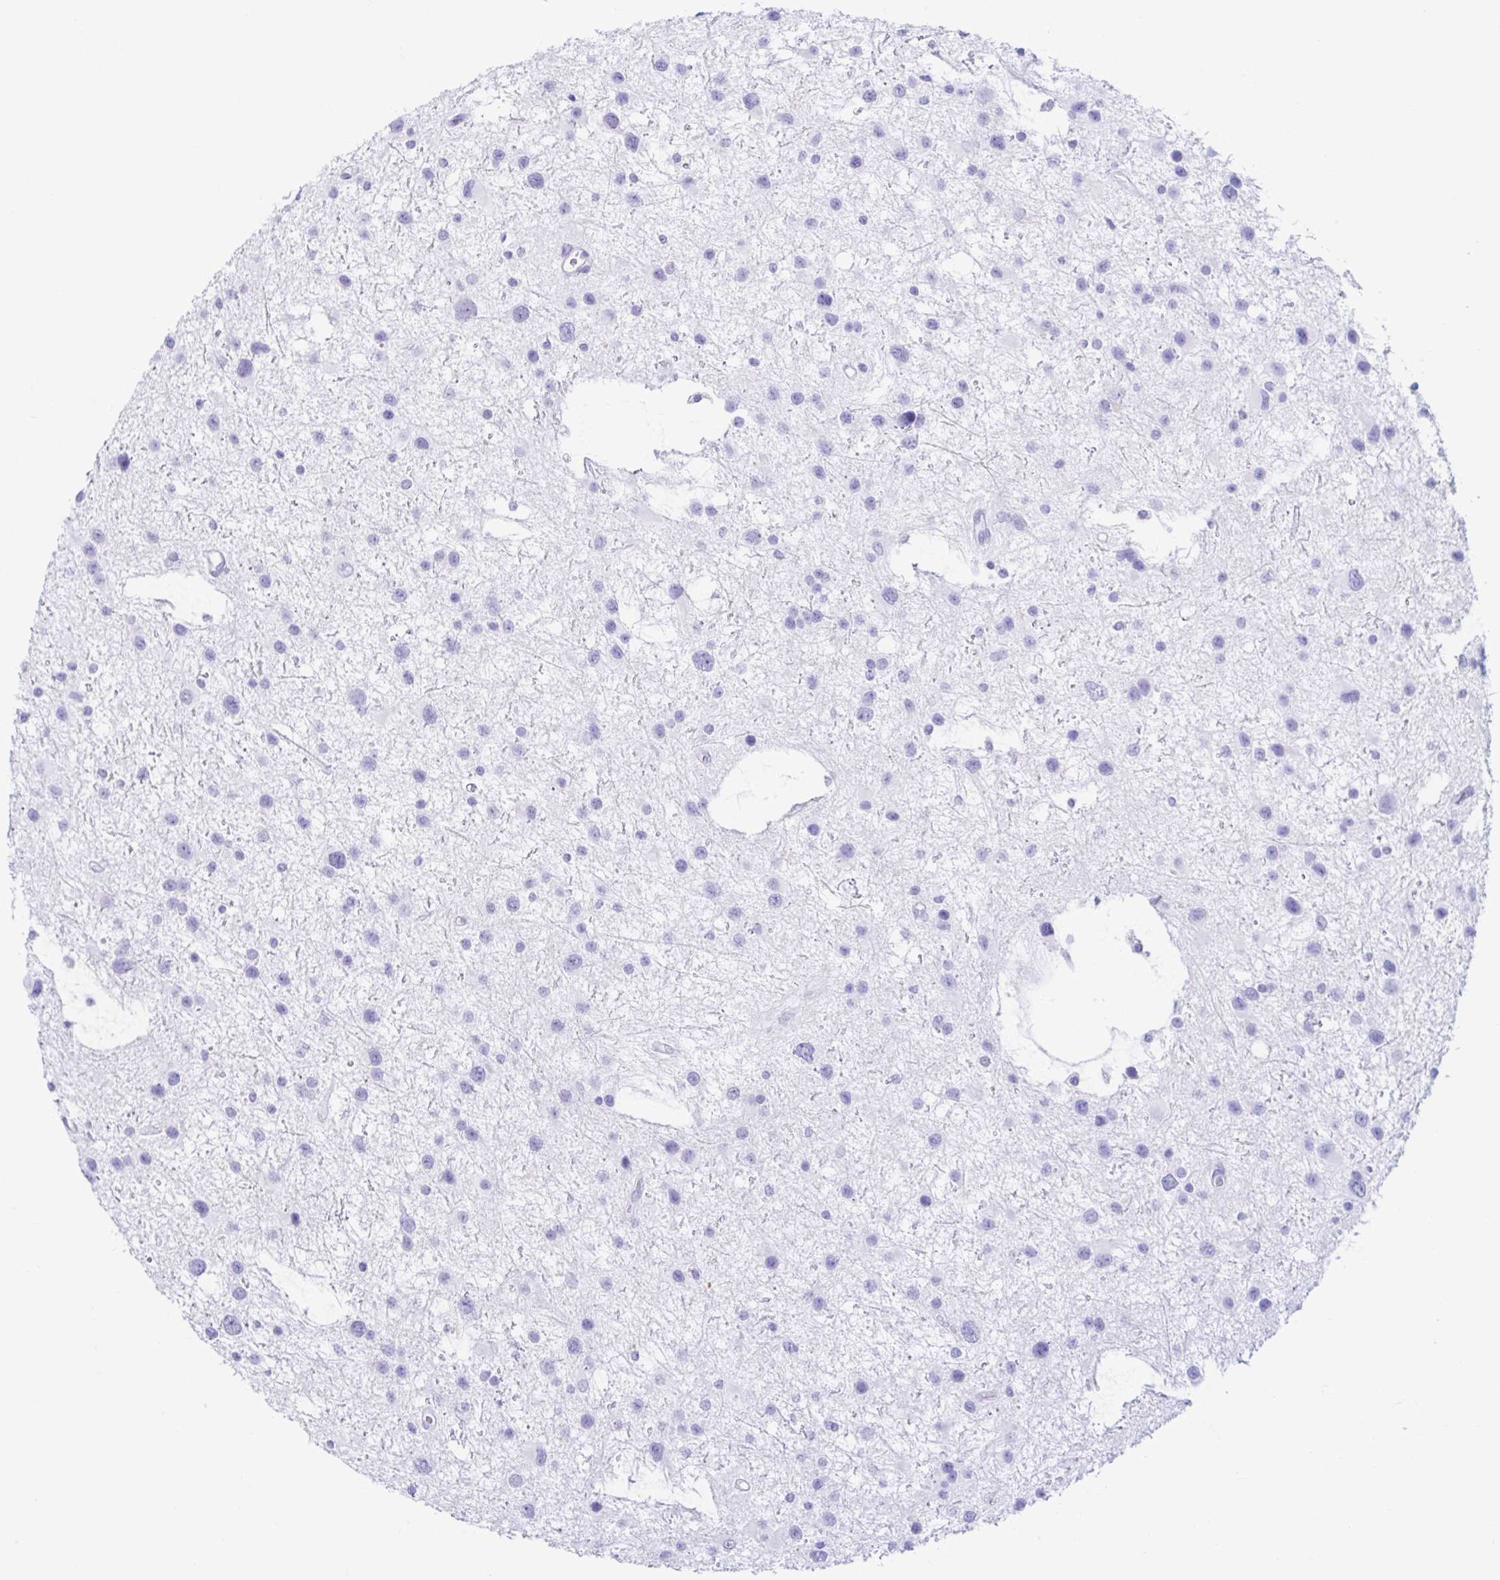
{"staining": {"intensity": "negative", "quantity": "none", "location": "none"}, "tissue": "glioma", "cell_type": "Tumor cells", "image_type": "cancer", "snomed": [{"axis": "morphology", "description": "Glioma, malignant, Low grade"}, {"axis": "topography", "description": "Brain"}], "caption": "High magnification brightfield microscopy of glioma stained with DAB (brown) and counterstained with hematoxylin (blue): tumor cells show no significant staining.", "gene": "BEST1", "patient": {"sex": "female", "age": 32}}